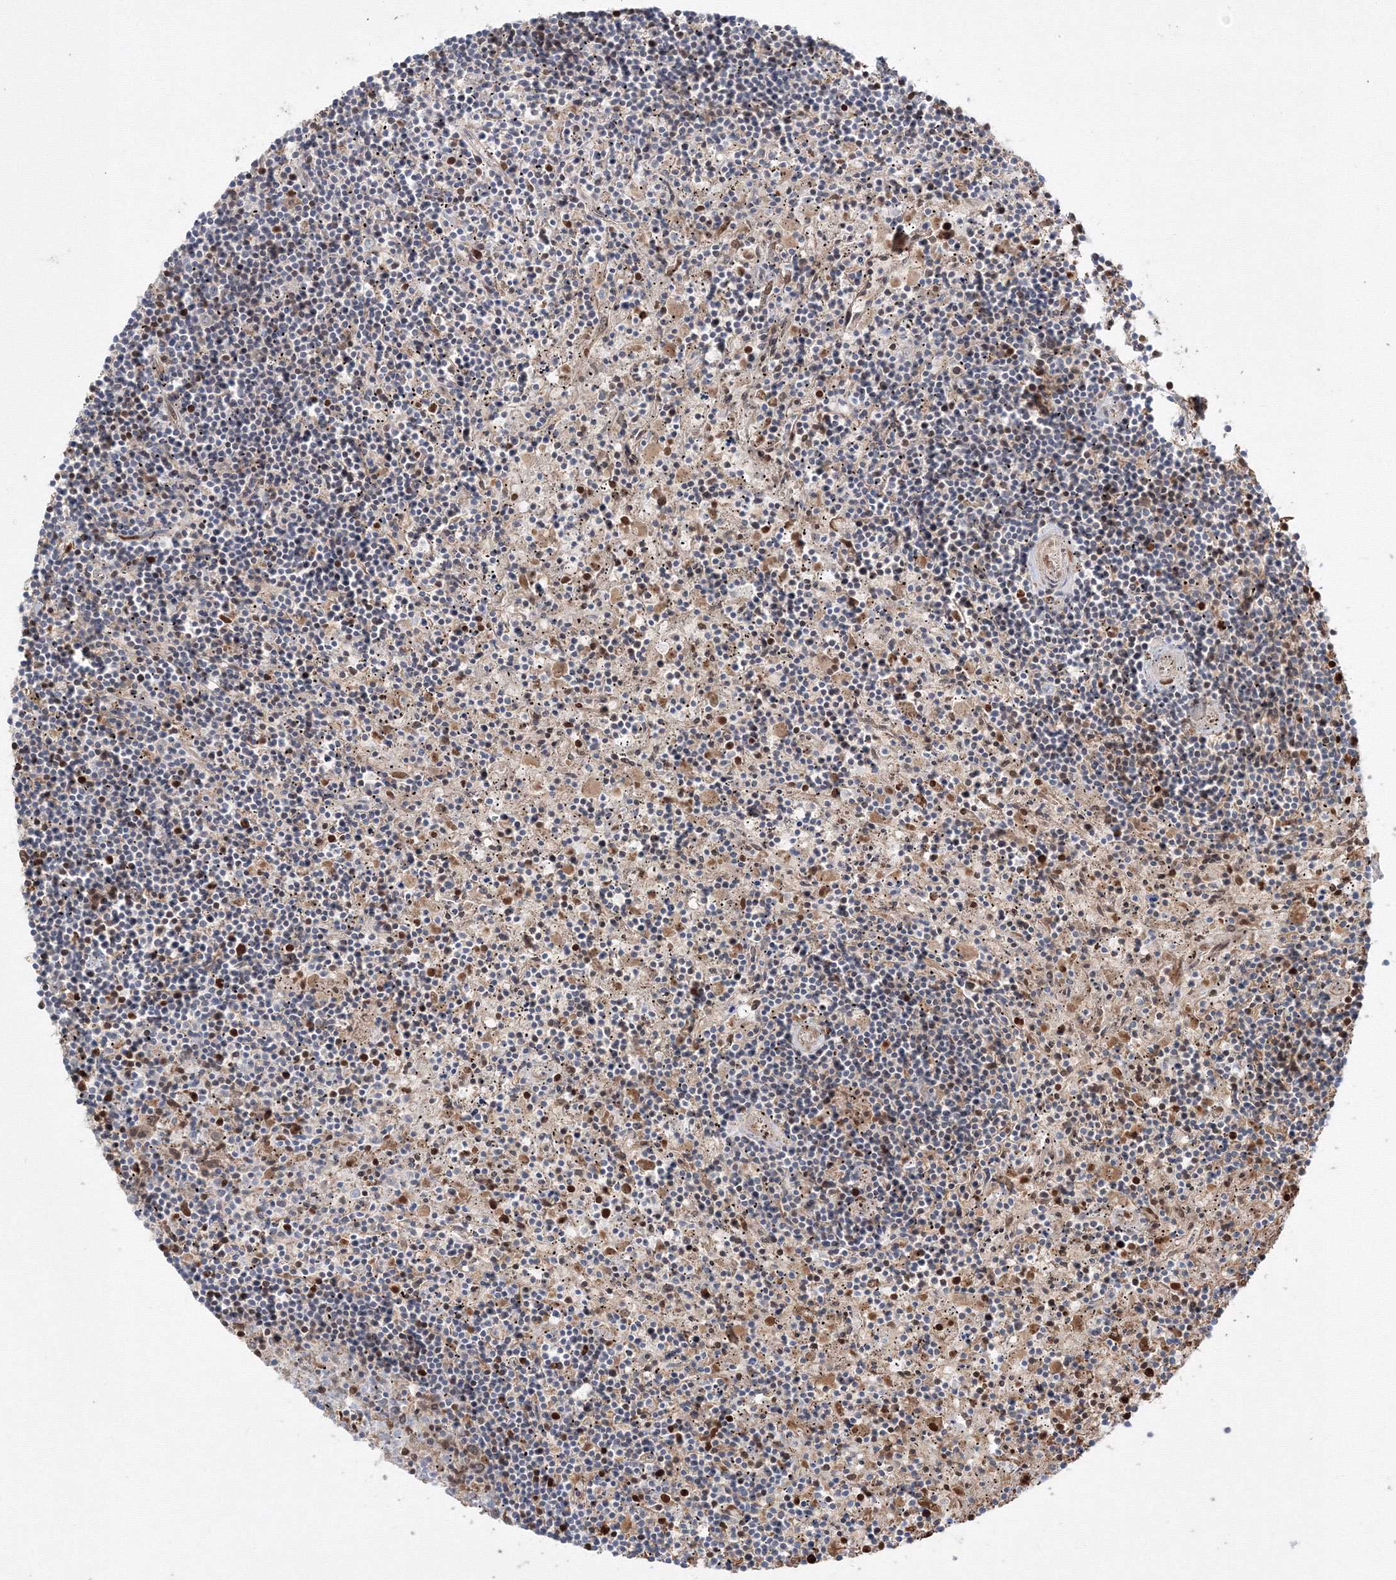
{"staining": {"intensity": "negative", "quantity": "none", "location": "none"}, "tissue": "lymphoma", "cell_type": "Tumor cells", "image_type": "cancer", "snomed": [{"axis": "morphology", "description": "Malignant lymphoma, non-Hodgkin's type, Low grade"}, {"axis": "topography", "description": "Spleen"}], "caption": "The image exhibits no significant staining in tumor cells of malignant lymphoma, non-Hodgkin's type (low-grade).", "gene": "DNAJB2", "patient": {"sex": "male", "age": 76}}